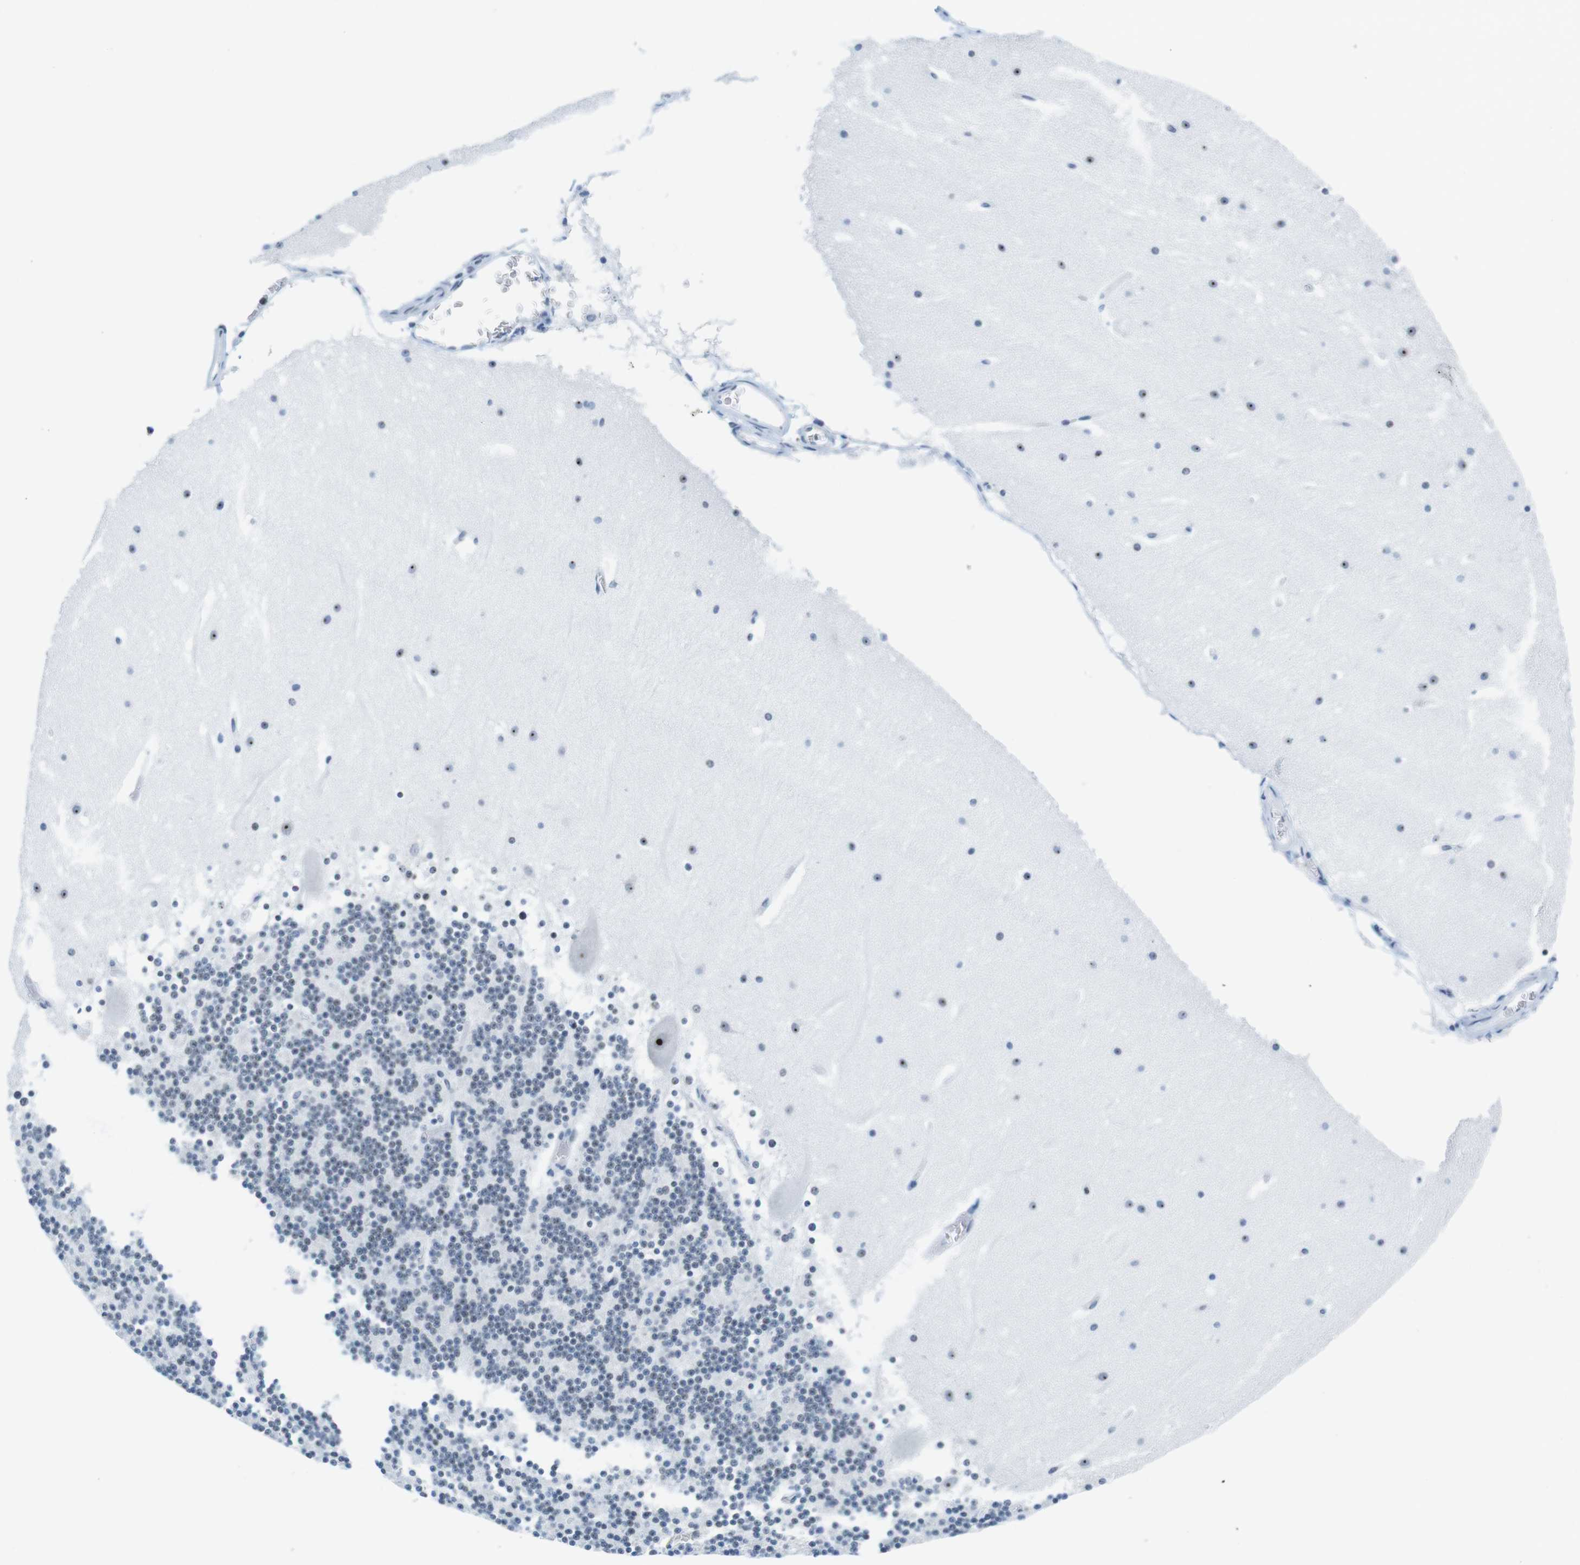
{"staining": {"intensity": "weak", "quantity": "25%-75%", "location": "nuclear"}, "tissue": "cerebellum", "cell_type": "Cells in granular layer", "image_type": "normal", "snomed": [{"axis": "morphology", "description": "Normal tissue, NOS"}, {"axis": "topography", "description": "Cerebellum"}], "caption": "IHC (DAB) staining of benign human cerebellum shows weak nuclear protein positivity in approximately 25%-75% of cells in granular layer. The staining was performed using DAB to visualize the protein expression in brown, while the nuclei were stained in blue with hematoxylin (Magnification: 20x).", "gene": "NIFK", "patient": {"sex": "female", "age": 19}}